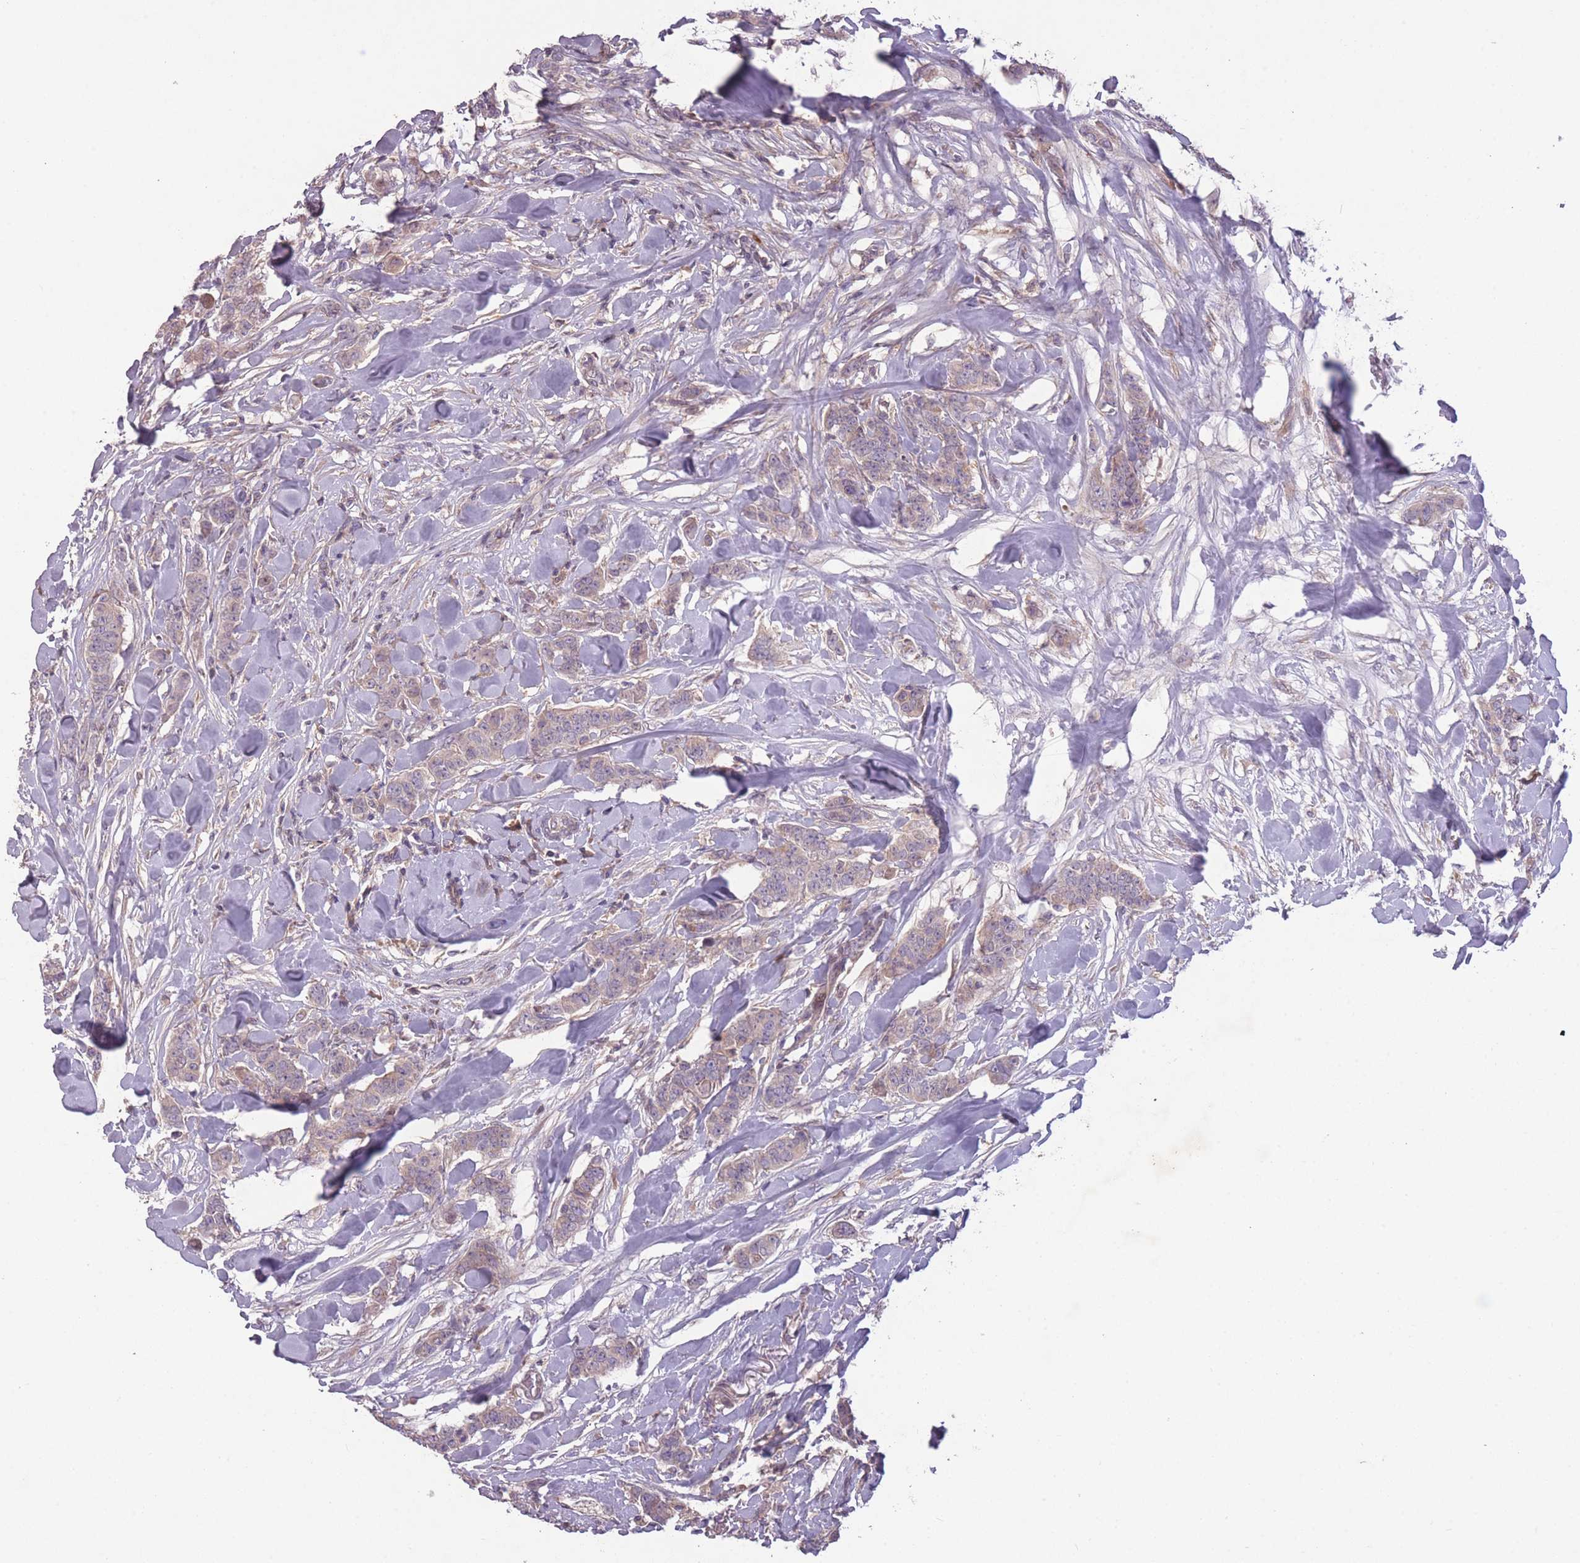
{"staining": {"intensity": "negative", "quantity": "none", "location": "none"}, "tissue": "breast cancer", "cell_type": "Tumor cells", "image_type": "cancer", "snomed": [{"axis": "morphology", "description": "Duct carcinoma"}, {"axis": "topography", "description": "Breast"}], "caption": "A high-resolution image shows IHC staining of breast cancer (invasive ductal carcinoma), which reveals no significant expression in tumor cells.", "gene": "OR2V2", "patient": {"sex": "female", "age": 40}}